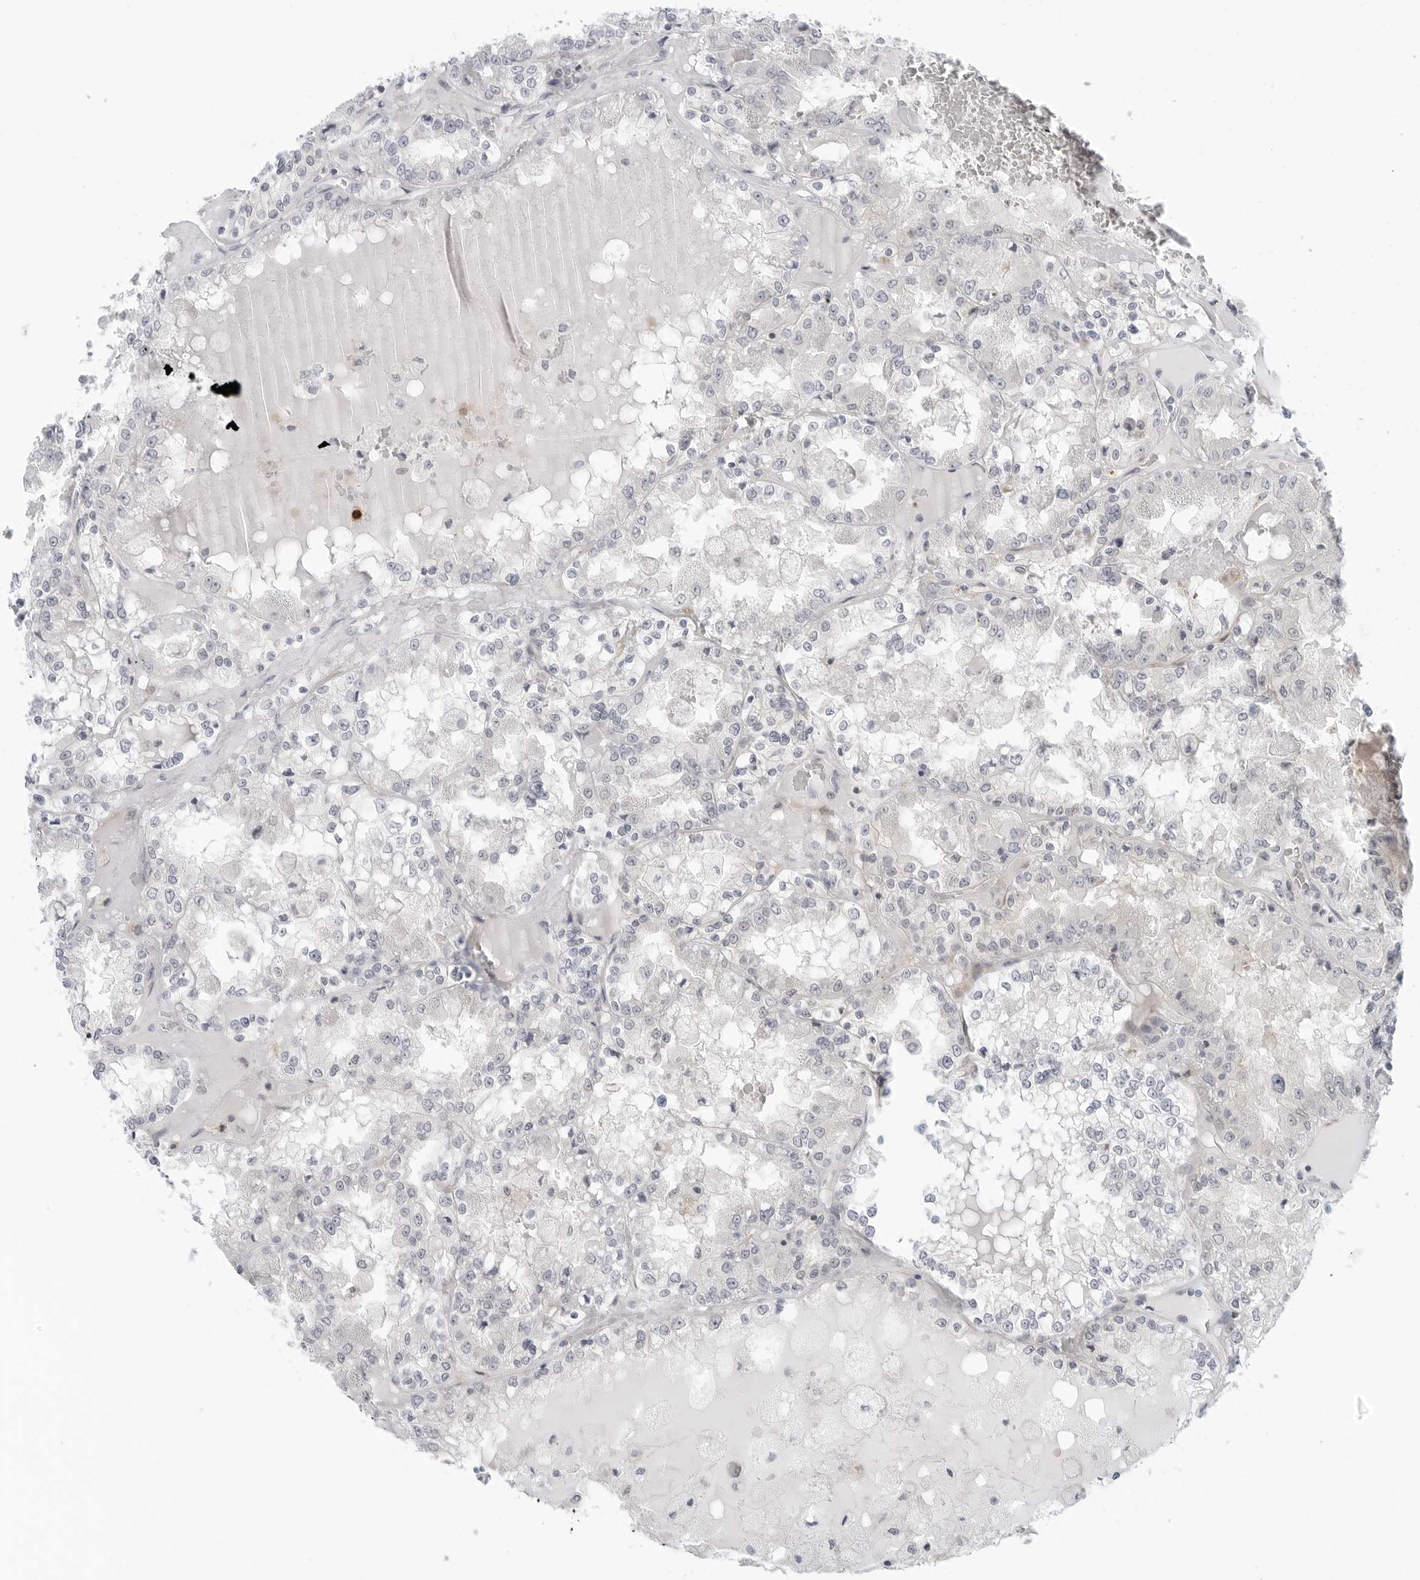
{"staining": {"intensity": "negative", "quantity": "none", "location": "none"}, "tissue": "renal cancer", "cell_type": "Tumor cells", "image_type": "cancer", "snomed": [{"axis": "morphology", "description": "Adenocarcinoma, NOS"}, {"axis": "topography", "description": "Kidney"}], "caption": "Tumor cells show no significant positivity in adenocarcinoma (renal).", "gene": "STXBP3", "patient": {"sex": "female", "age": 56}}